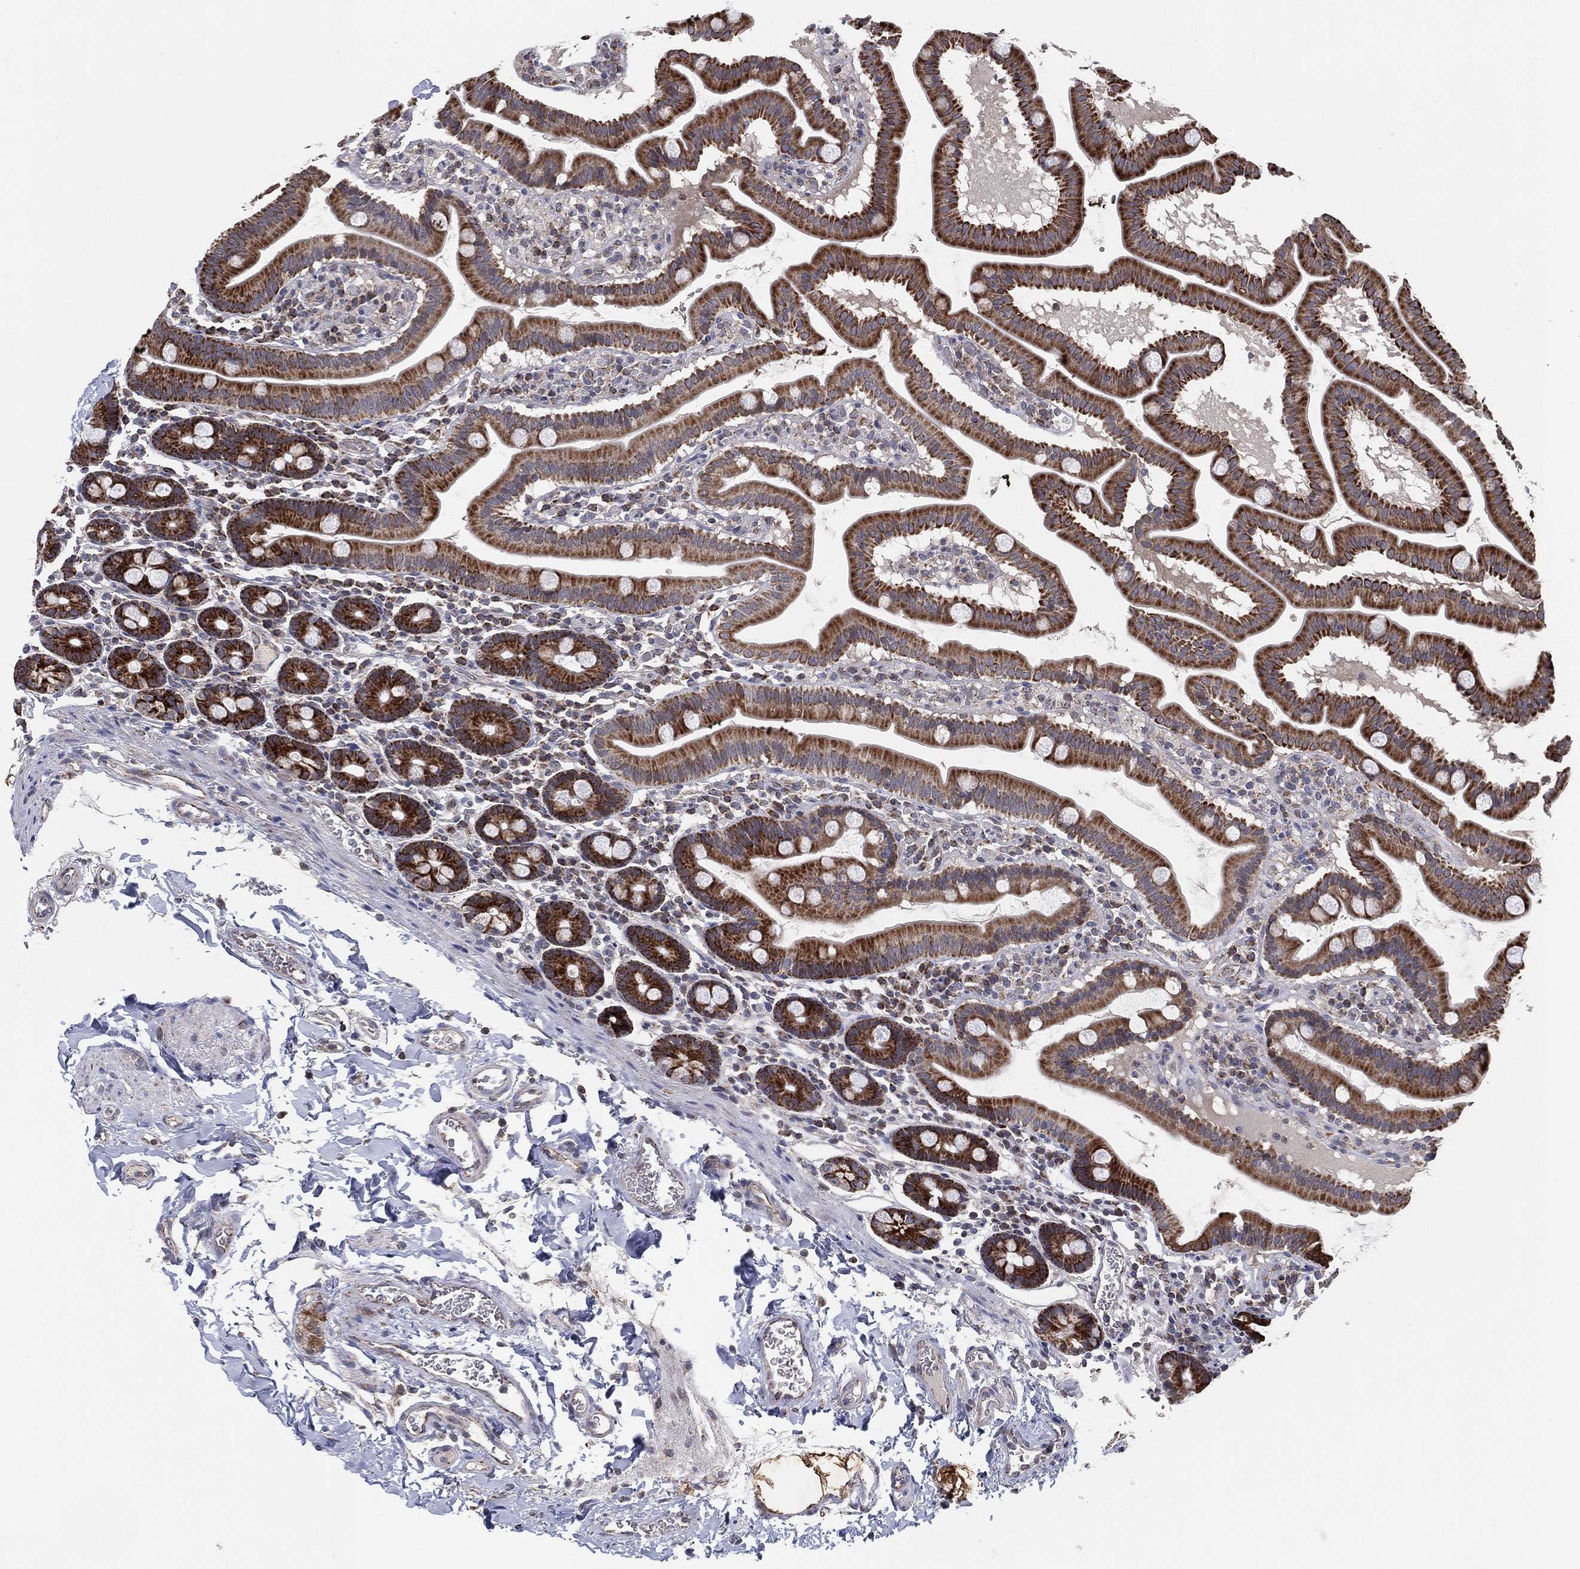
{"staining": {"intensity": "strong", "quantity": "25%-75%", "location": "cytoplasmic/membranous"}, "tissue": "duodenum", "cell_type": "Glandular cells", "image_type": "normal", "snomed": [{"axis": "morphology", "description": "Normal tissue, NOS"}, {"axis": "topography", "description": "Duodenum"}], "caption": "The histopathology image displays immunohistochemical staining of normal duodenum. There is strong cytoplasmic/membranous staining is present in about 25%-75% of glandular cells. Immunohistochemistry stains the protein in brown and the nuclei are stained blue.", "gene": "PSMG4", "patient": {"sex": "male", "age": 59}}